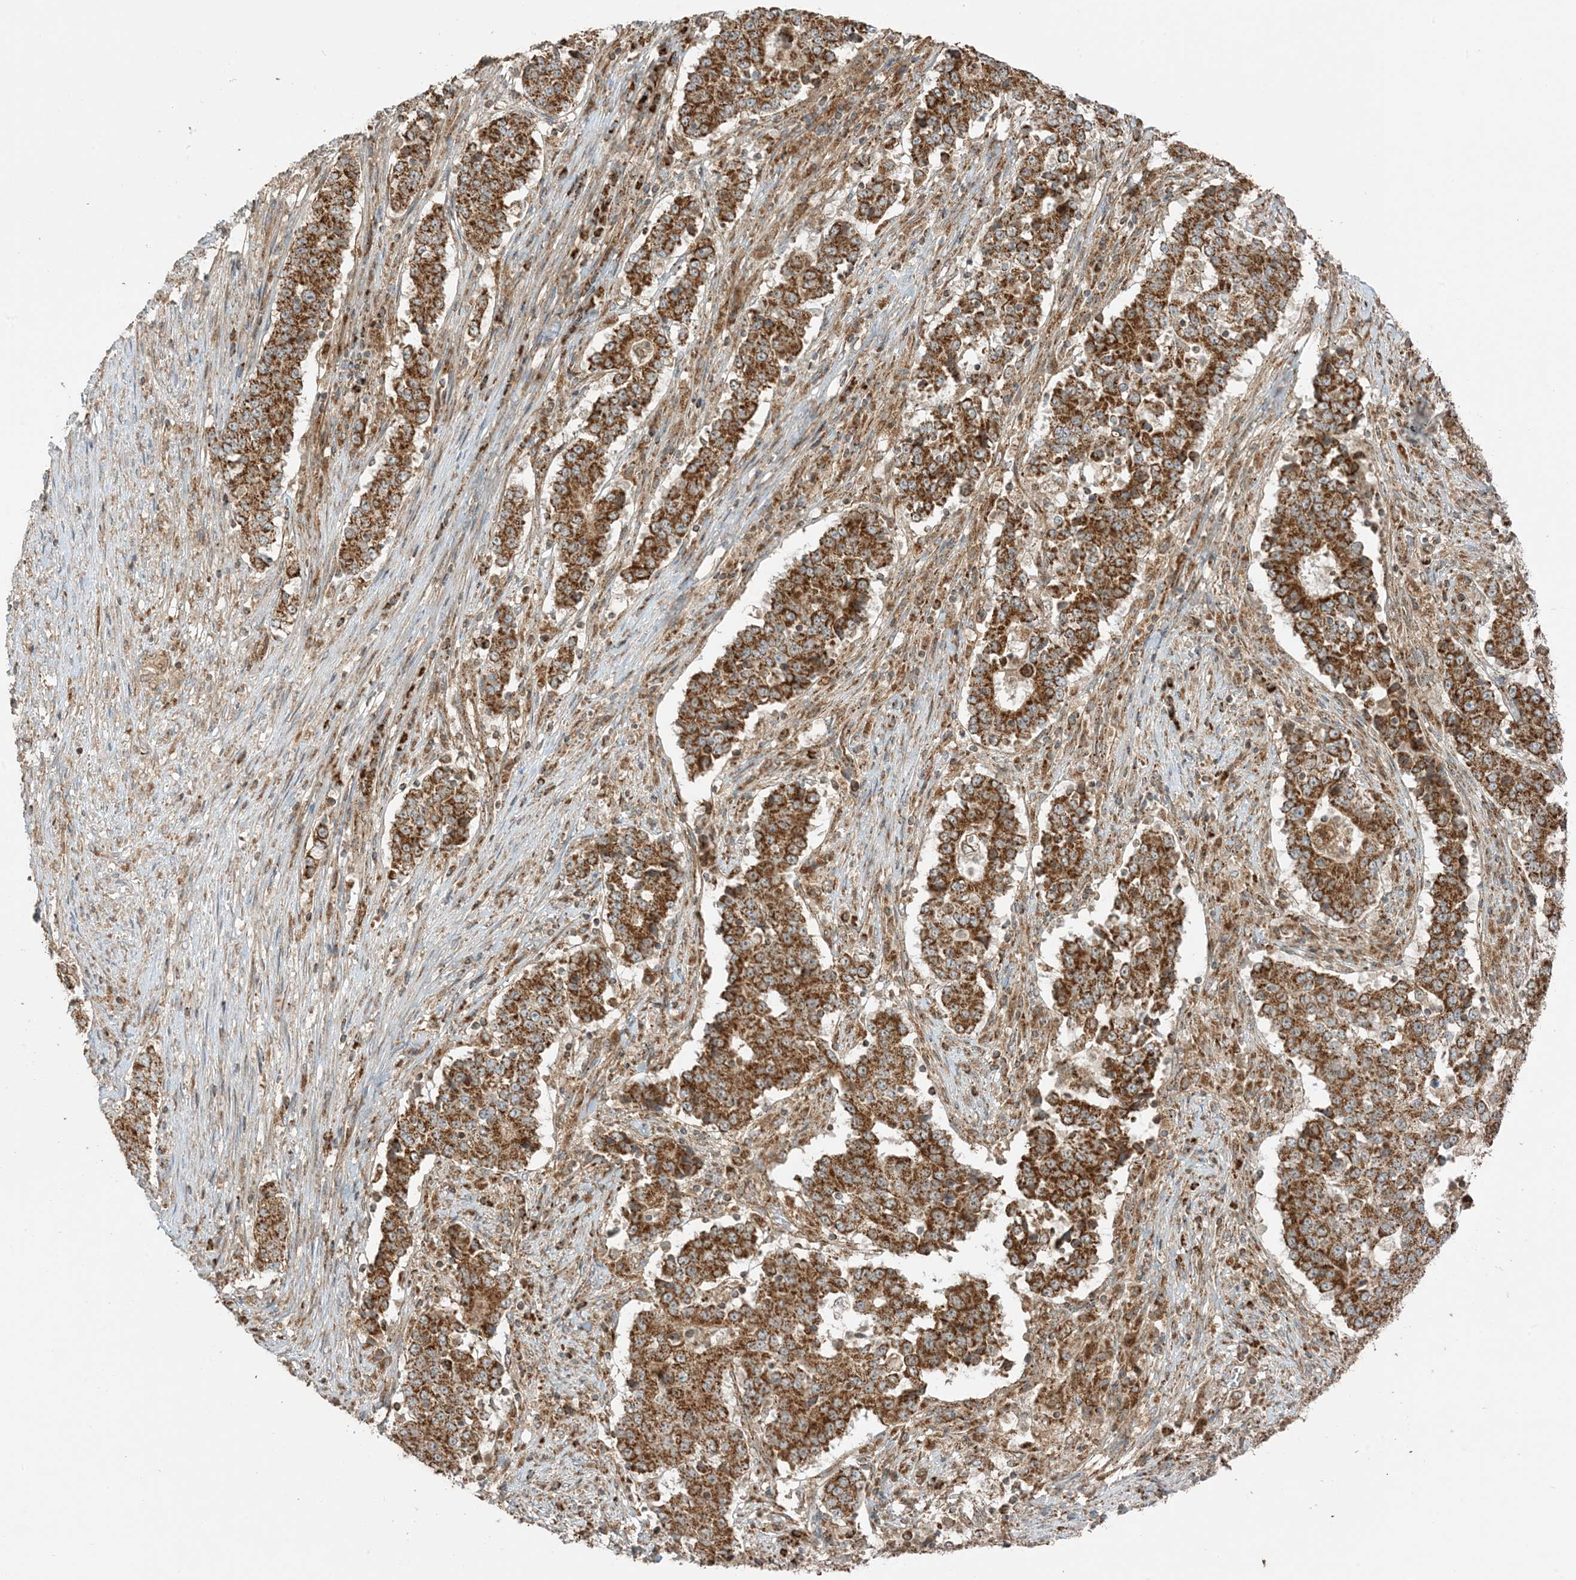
{"staining": {"intensity": "strong", "quantity": ">75%", "location": "cytoplasmic/membranous"}, "tissue": "stomach cancer", "cell_type": "Tumor cells", "image_type": "cancer", "snomed": [{"axis": "morphology", "description": "Adenocarcinoma, NOS"}, {"axis": "topography", "description": "Stomach"}], "caption": "Adenocarcinoma (stomach) stained with a protein marker exhibits strong staining in tumor cells.", "gene": "N4BP3", "patient": {"sex": "male", "age": 59}}